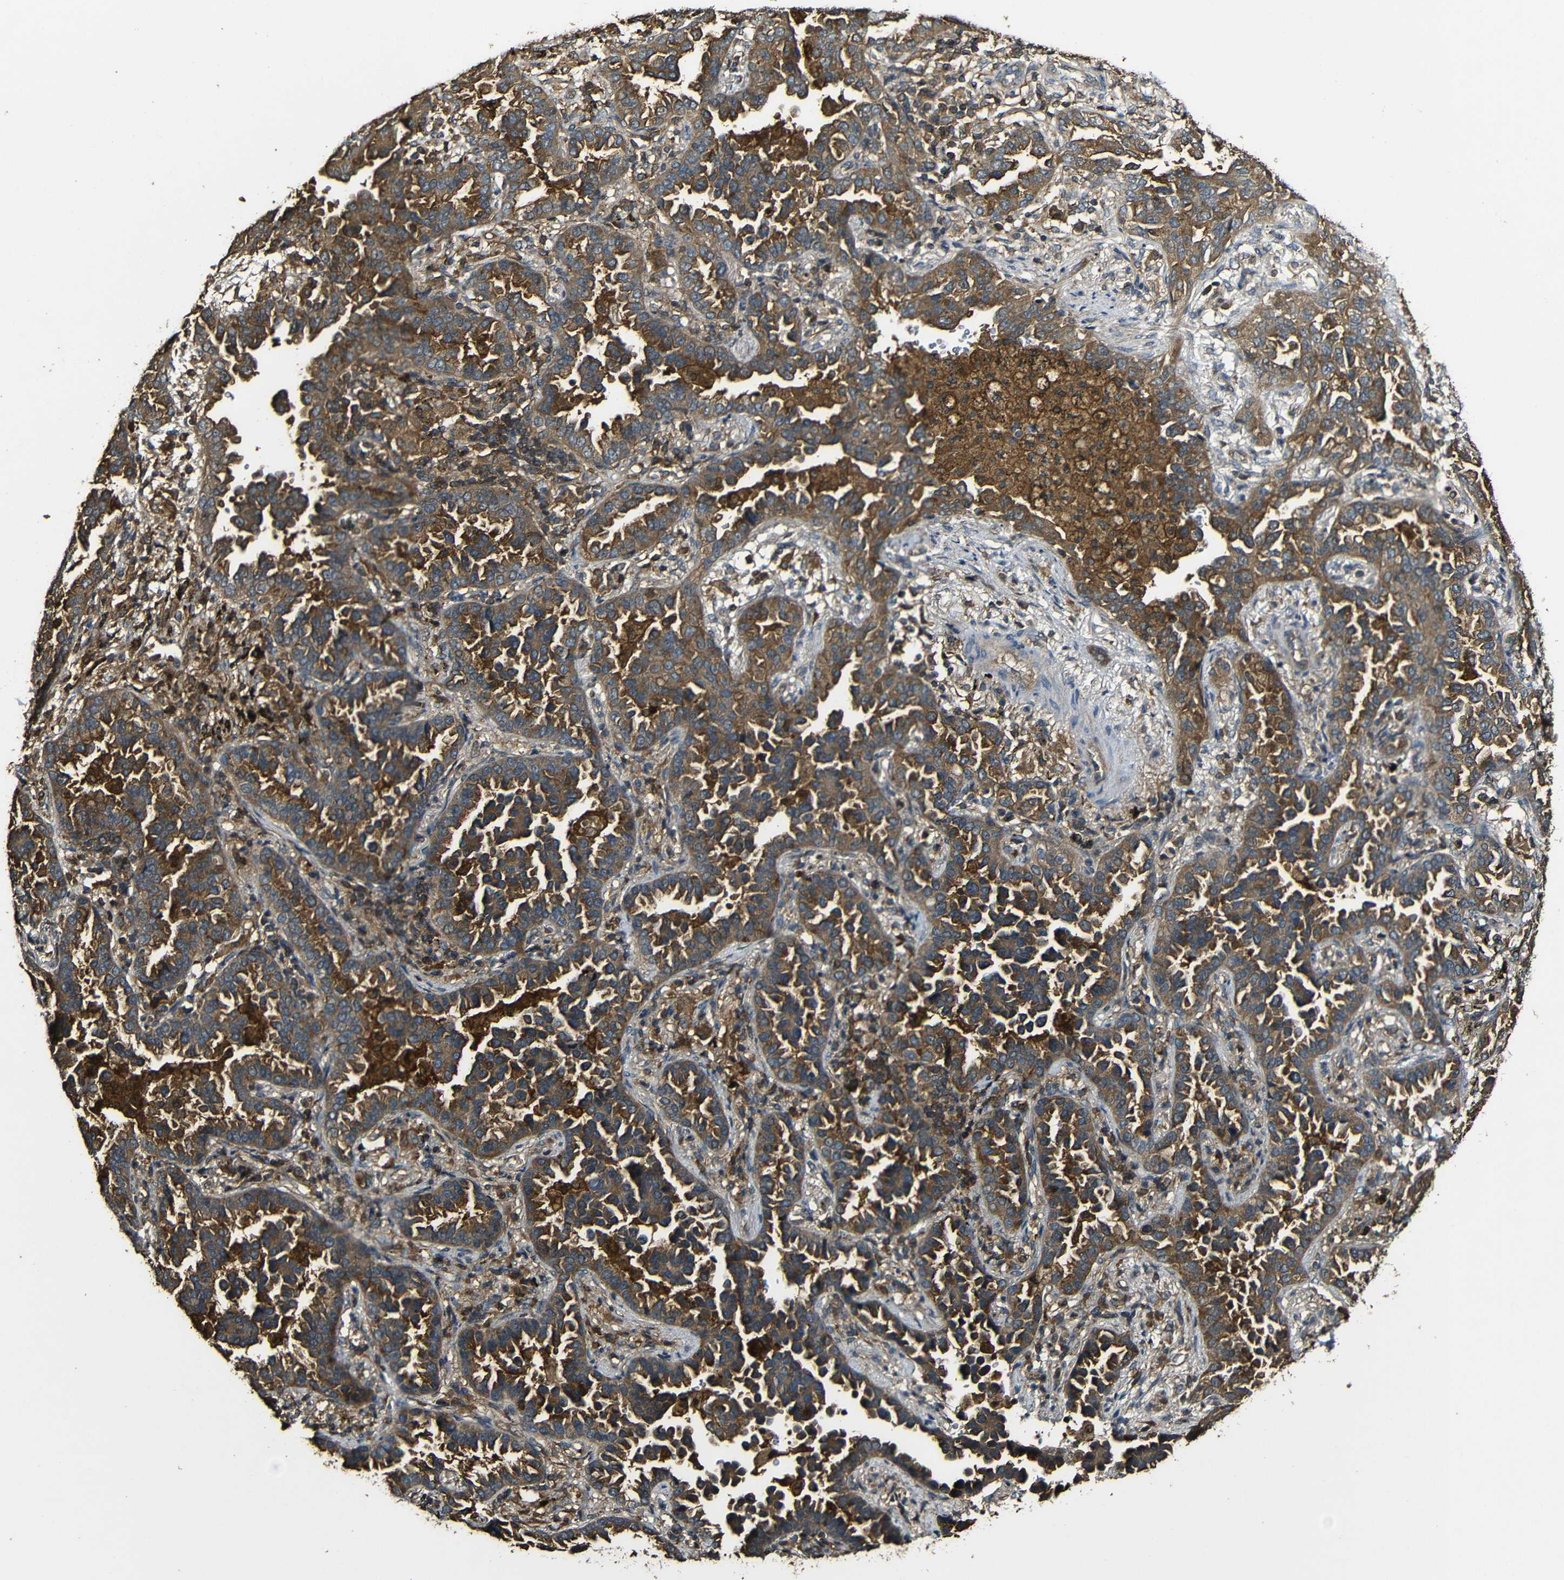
{"staining": {"intensity": "strong", "quantity": ">75%", "location": "cytoplasmic/membranous"}, "tissue": "lung cancer", "cell_type": "Tumor cells", "image_type": "cancer", "snomed": [{"axis": "morphology", "description": "Normal tissue, NOS"}, {"axis": "morphology", "description": "Adenocarcinoma, NOS"}, {"axis": "topography", "description": "Lung"}], "caption": "Human lung cancer stained for a protein (brown) exhibits strong cytoplasmic/membranous positive positivity in about >75% of tumor cells.", "gene": "CASP8", "patient": {"sex": "male", "age": 59}}